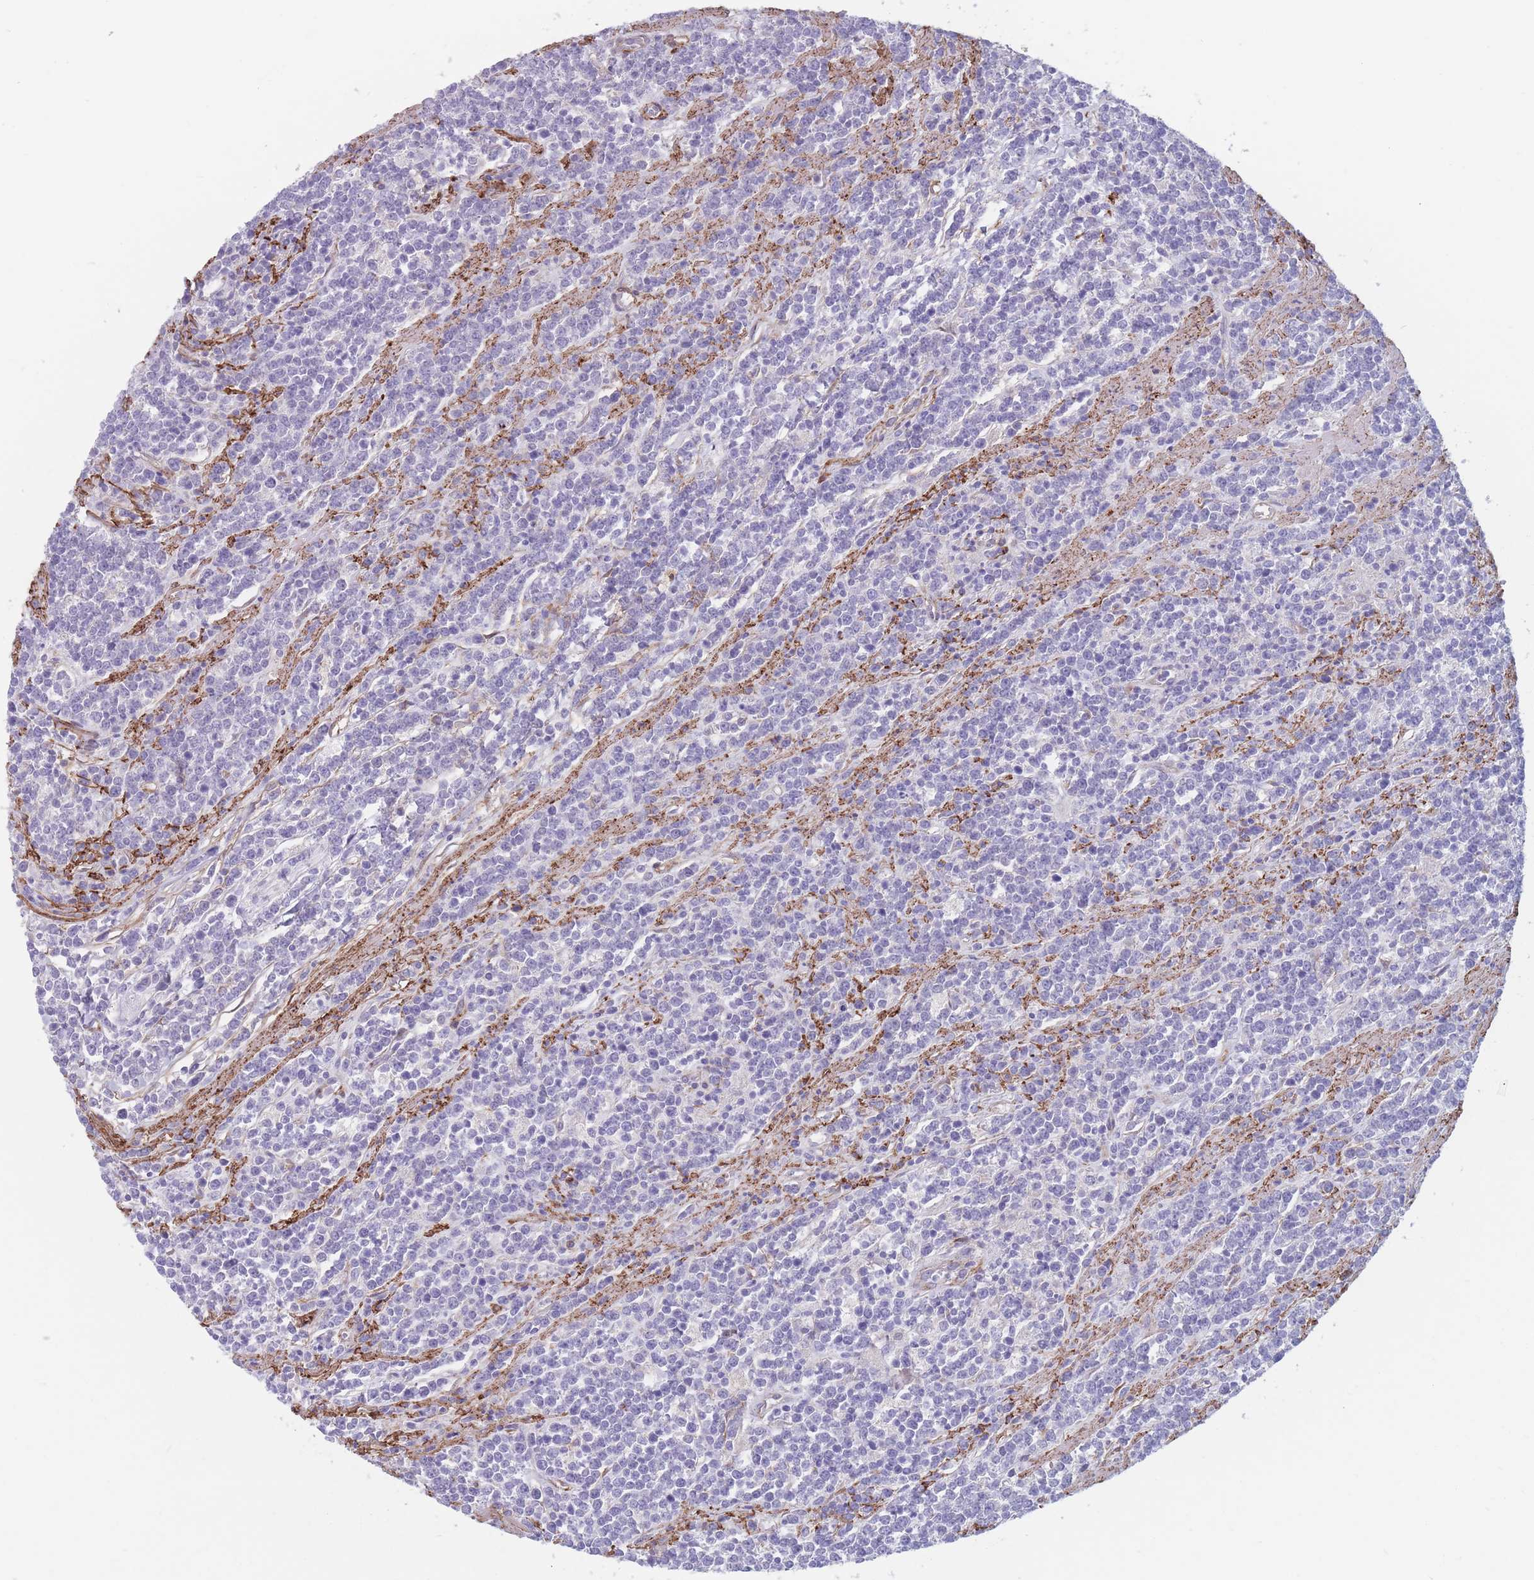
{"staining": {"intensity": "negative", "quantity": "none", "location": "none"}, "tissue": "lymphoma", "cell_type": "Tumor cells", "image_type": "cancer", "snomed": [{"axis": "morphology", "description": "Malignant lymphoma, non-Hodgkin's type, High grade"}, {"axis": "topography", "description": "Small intestine"}, {"axis": "topography", "description": "Colon"}], "caption": "Lymphoma was stained to show a protein in brown. There is no significant staining in tumor cells. (DAB (3,3'-diaminobenzidine) IHC visualized using brightfield microscopy, high magnification).", "gene": "DPYD", "patient": {"sex": "male", "age": 8}}